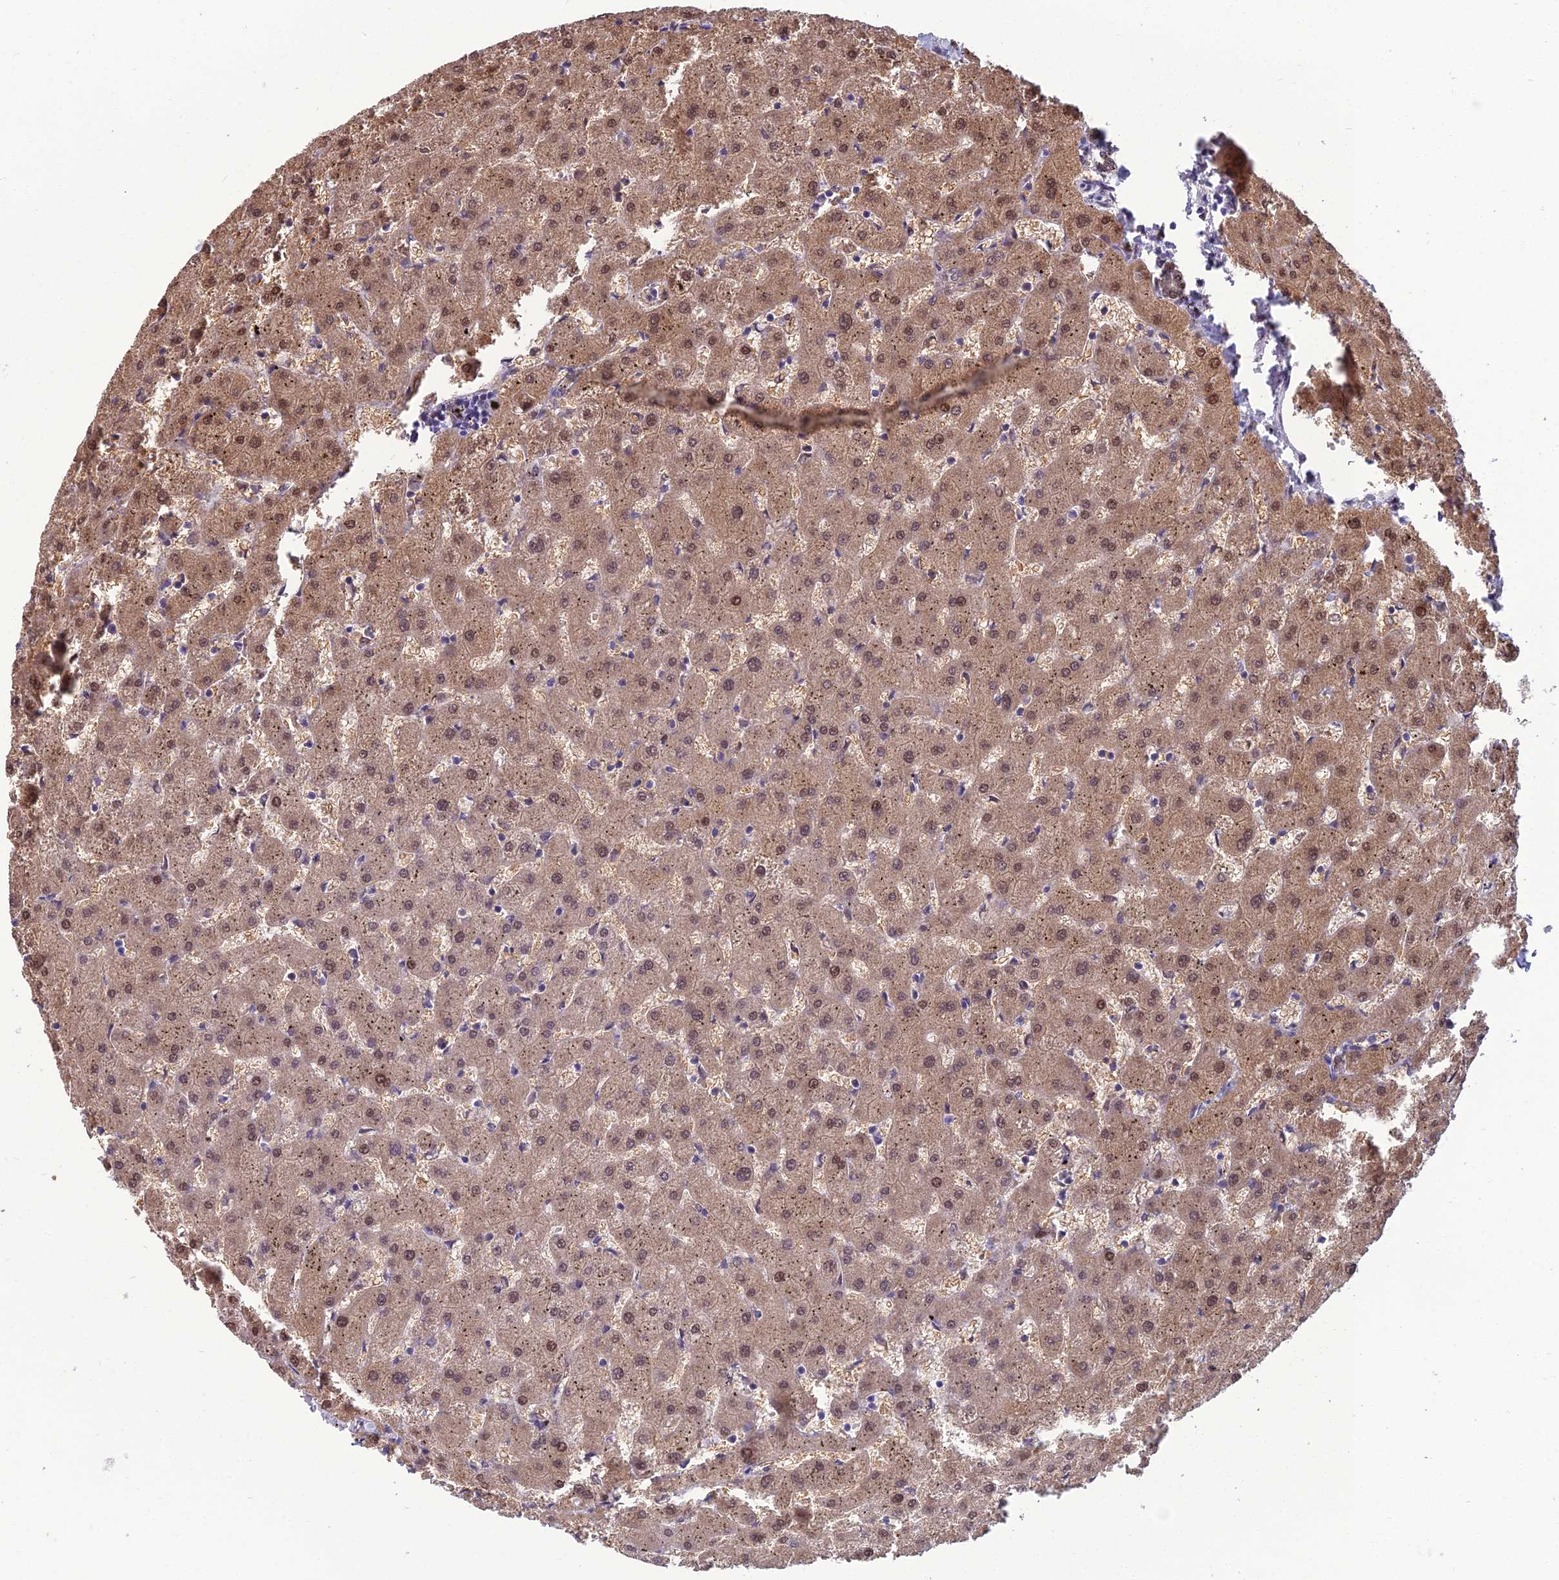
{"staining": {"intensity": "weak", "quantity": ">75%", "location": "nuclear"}, "tissue": "liver", "cell_type": "Cholangiocytes", "image_type": "normal", "snomed": [{"axis": "morphology", "description": "Normal tissue, NOS"}, {"axis": "topography", "description": "Liver"}], "caption": "A brown stain shows weak nuclear staining of a protein in cholangiocytes of unremarkable human liver.", "gene": "NR4A3", "patient": {"sex": "female", "age": 63}}